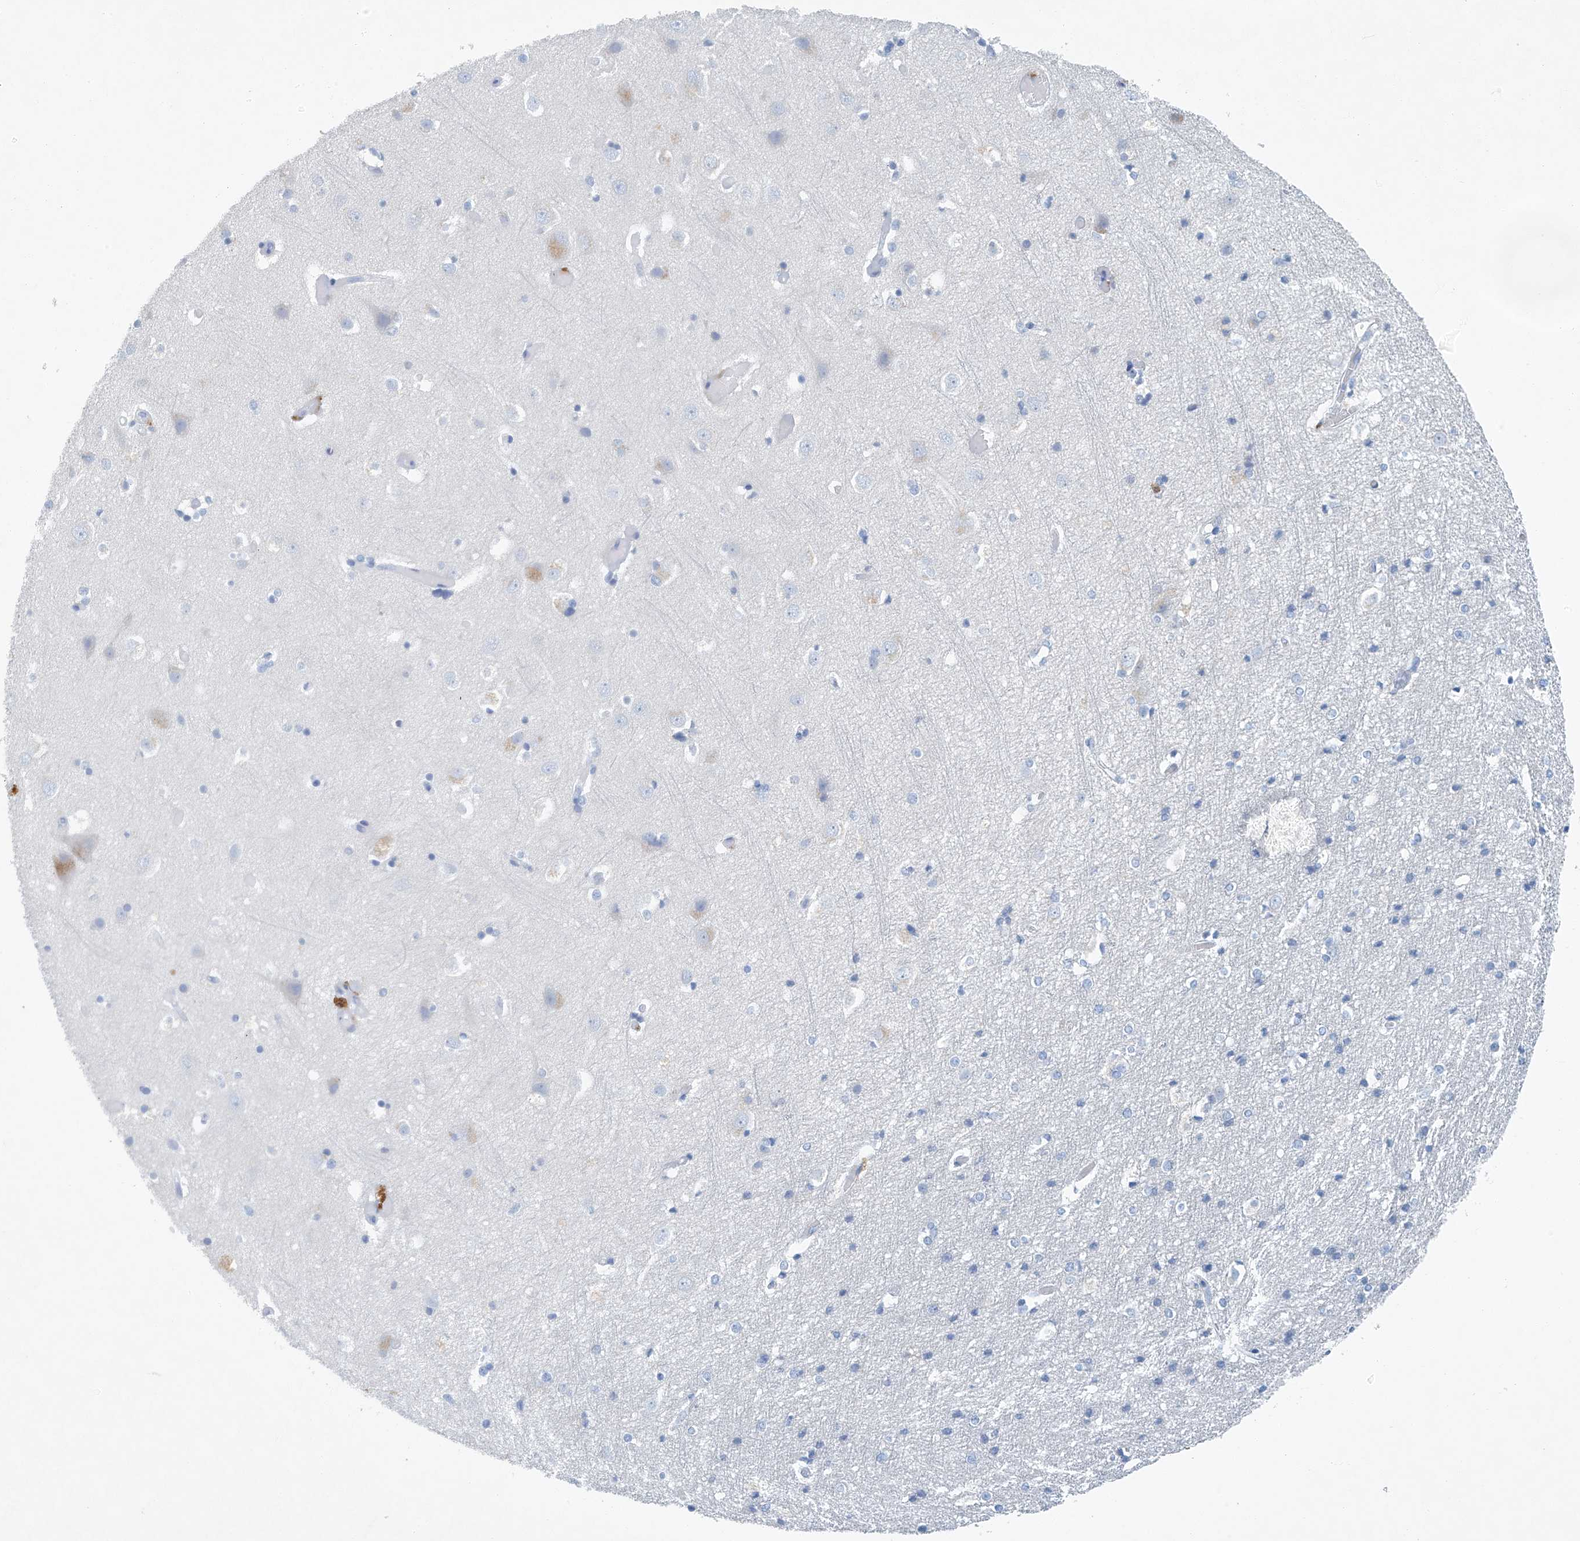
{"staining": {"intensity": "negative", "quantity": "none", "location": "none"}, "tissue": "cerebral cortex", "cell_type": "Endothelial cells", "image_type": "normal", "snomed": [{"axis": "morphology", "description": "Normal tissue, NOS"}, {"axis": "topography", "description": "Cerebral cortex"}], "caption": "A high-resolution image shows immunohistochemistry (IHC) staining of normal cerebral cortex, which demonstrates no significant positivity in endothelial cells. Nuclei are stained in blue.", "gene": "C1orf87", "patient": {"sex": "male", "age": 54}}